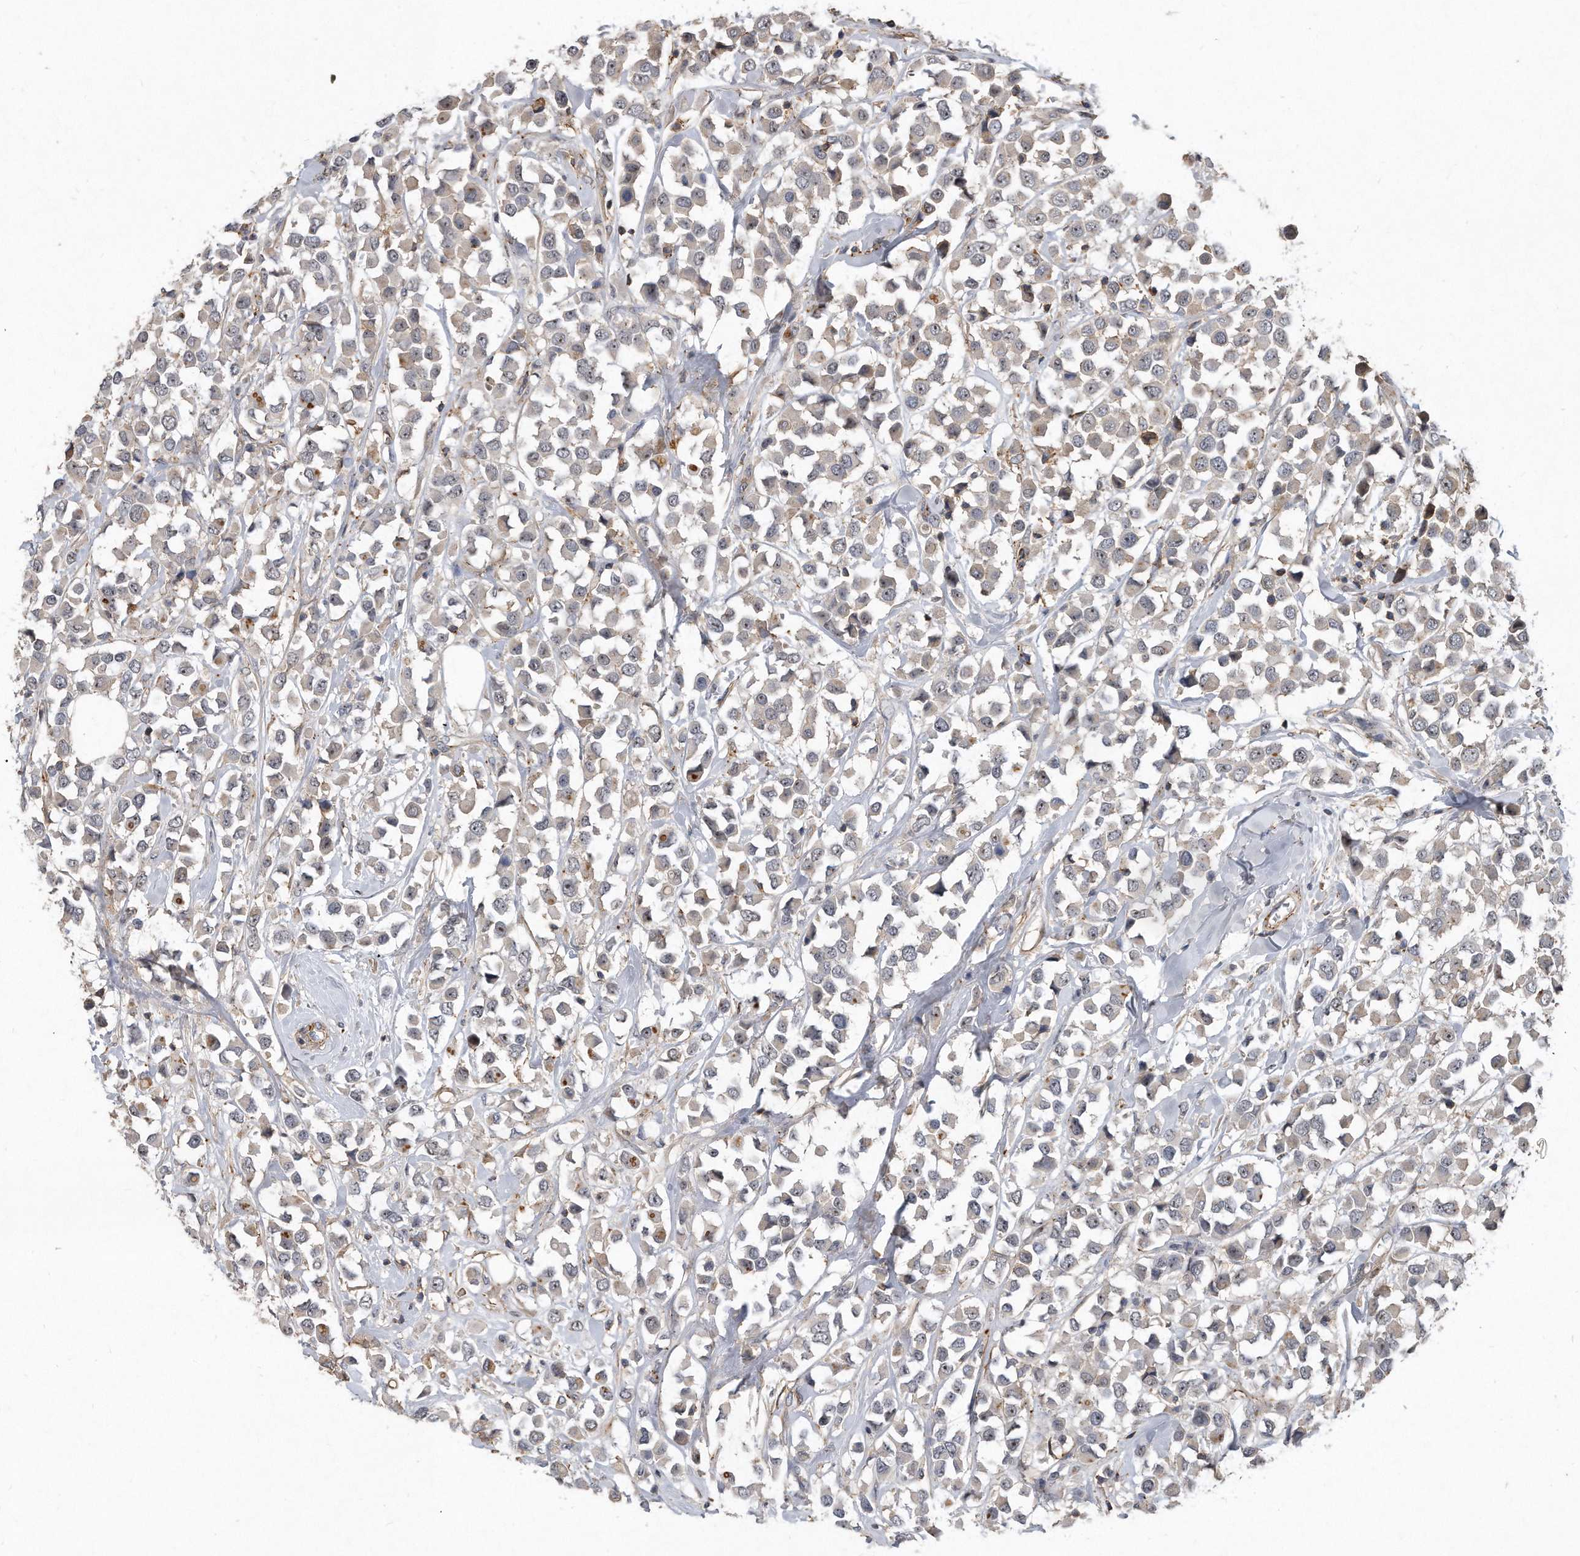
{"staining": {"intensity": "weak", "quantity": "25%-75%", "location": "cytoplasmic/membranous,nuclear"}, "tissue": "breast cancer", "cell_type": "Tumor cells", "image_type": "cancer", "snomed": [{"axis": "morphology", "description": "Duct carcinoma"}, {"axis": "topography", "description": "Breast"}], "caption": "Breast cancer (intraductal carcinoma) stained with a protein marker exhibits weak staining in tumor cells.", "gene": "PGBD2", "patient": {"sex": "female", "age": 61}}